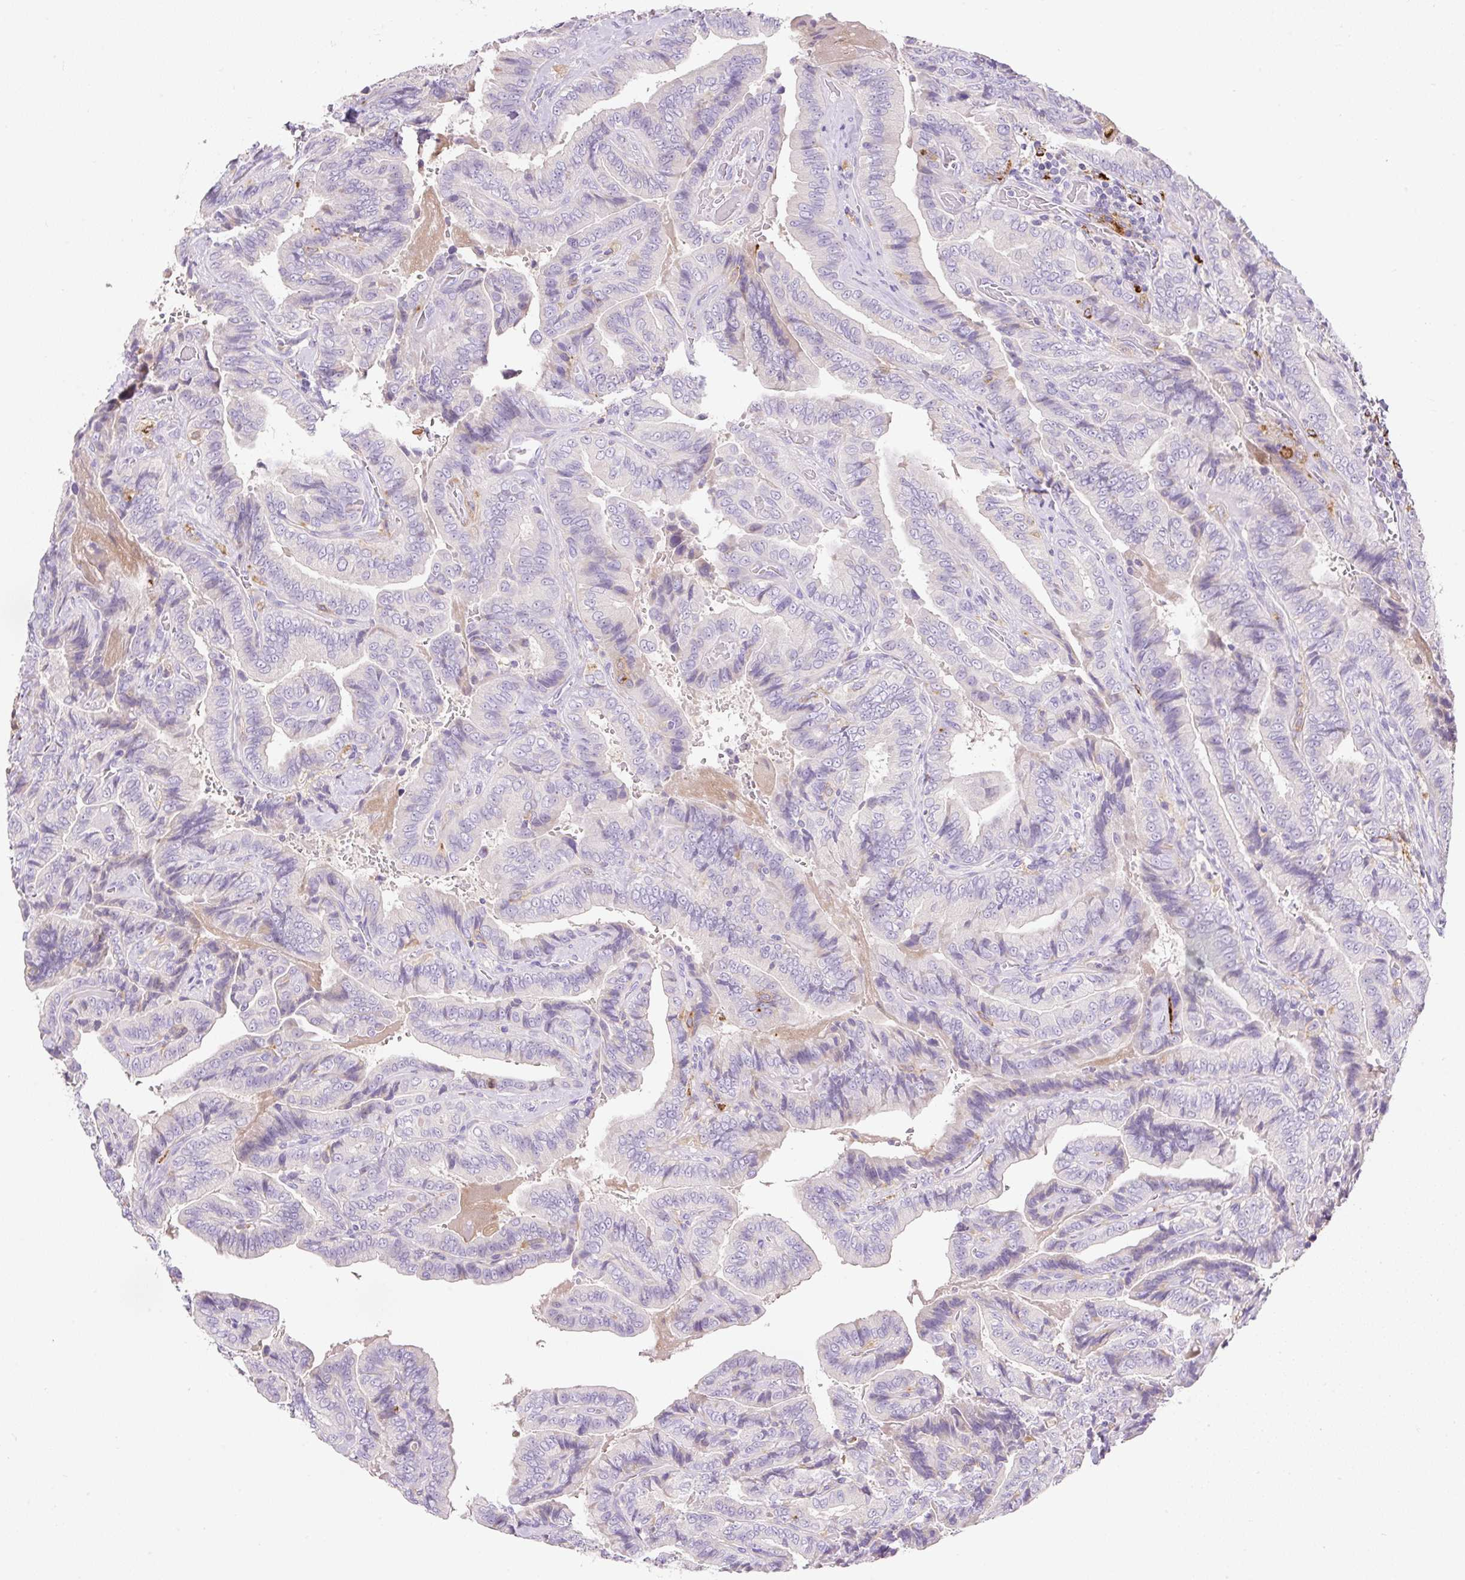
{"staining": {"intensity": "negative", "quantity": "none", "location": "none"}, "tissue": "thyroid cancer", "cell_type": "Tumor cells", "image_type": "cancer", "snomed": [{"axis": "morphology", "description": "Papillary adenocarcinoma, NOS"}, {"axis": "topography", "description": "Thyroid gland"}], "caption": "IHC photomicrograph of human thyroid papillary adenocarcinoma stained for a protein (brown), which shows no staining in tumor cells.", "gene": "TDRD15", "patient": {"sex": "male", "age": 61}}